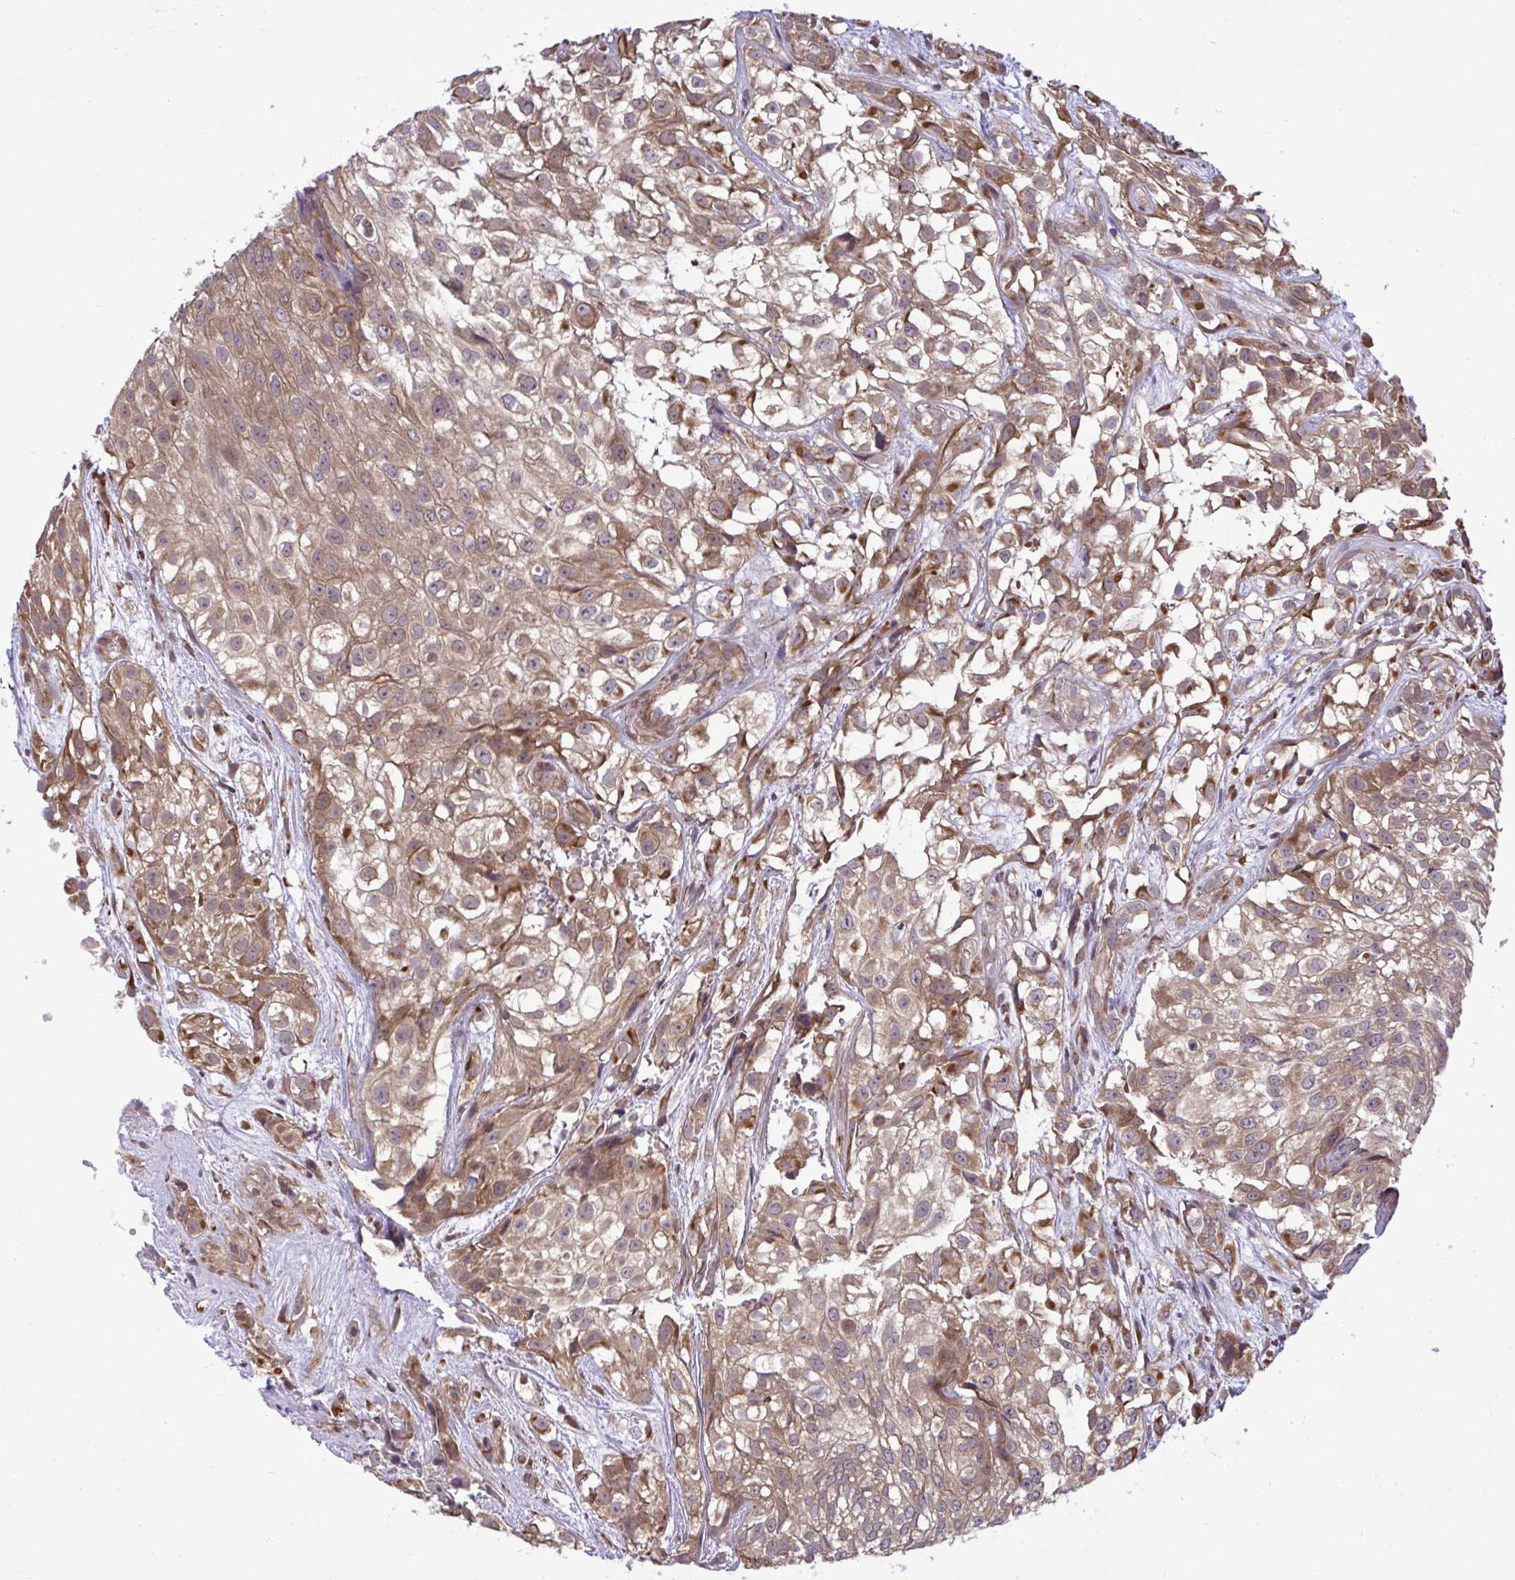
{"staining": {"intensity": "moderate", "quantity": ">75%", "location": "cytoplasmic/membranous"}, "tissue": "urothelial cancer", "cell_type": "Tumor cells", "image_type": "cancer", "snomed": [{"axis": "morphology", "description": "Urothelial carcinoma, High grade"}, {"axis": "topography", "description": "Urinary bladder"}], "caption": "Moderate cytoplasmic/membranous expression is appreciated in approximately >75% of tumor cells in urothelial carcinoma (high-grade).", "gene": "RPS15", "patient": {"sex": "male", "age": 56}}